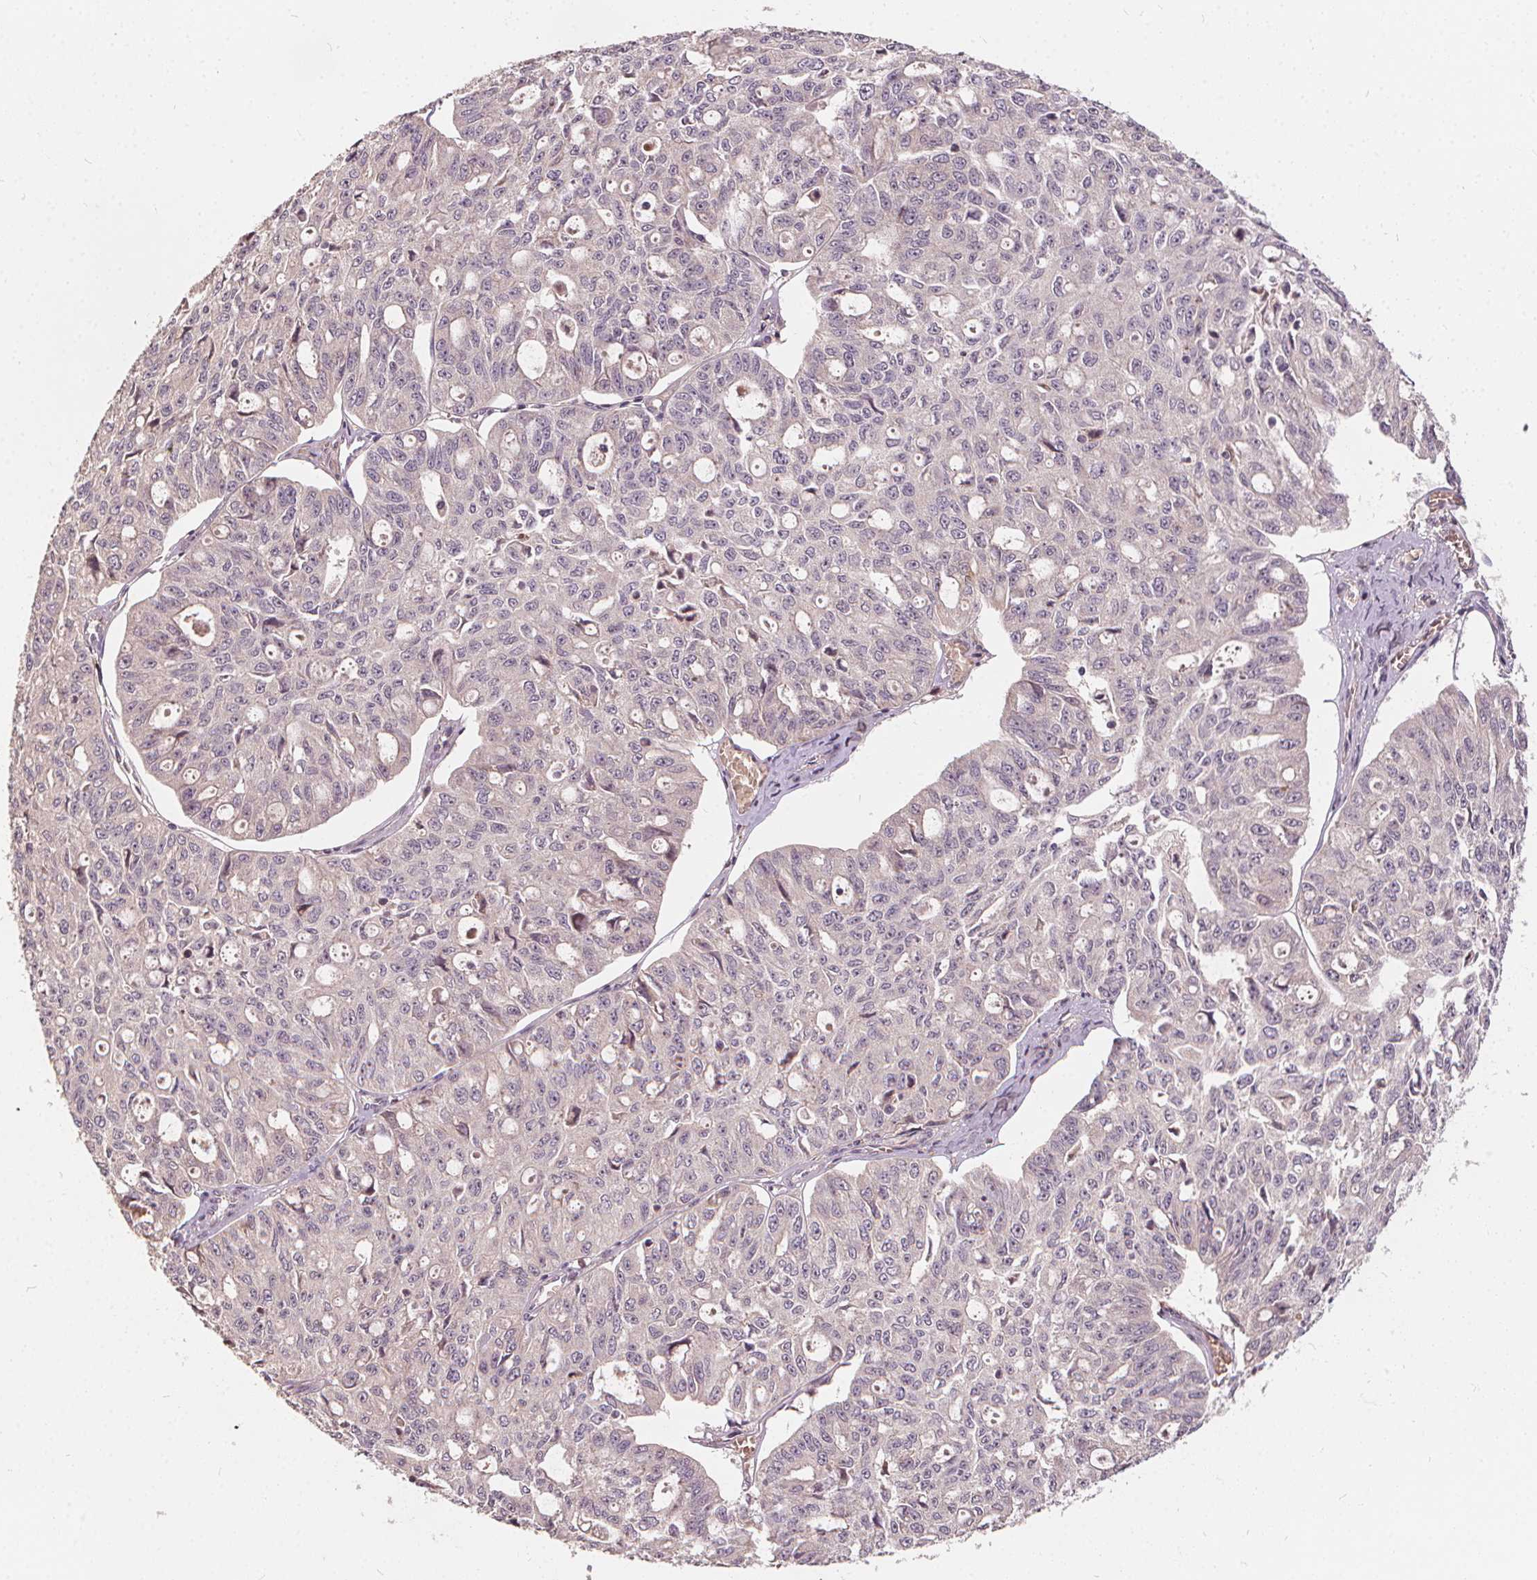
{"staining": {"intensity": "negative", "quantity": "none", "location": "none"}, "tissue": "ovarian cancer", "cell_type": "Tumor cells", "image_type": "cancer", "snomed": [{"axis": "morphology", "description": "Carcinoma, endometroid"}, {"axis": "topography", "description": "Ovary"}], "caption": "Human endometroid carcinoma (ovarian) stained for a protein using immunohistochemistry (IHC) demonstrates no positivity in tumor cells.", "gene": "IPO13", "patient": {"sex": "female", "age": 65}}